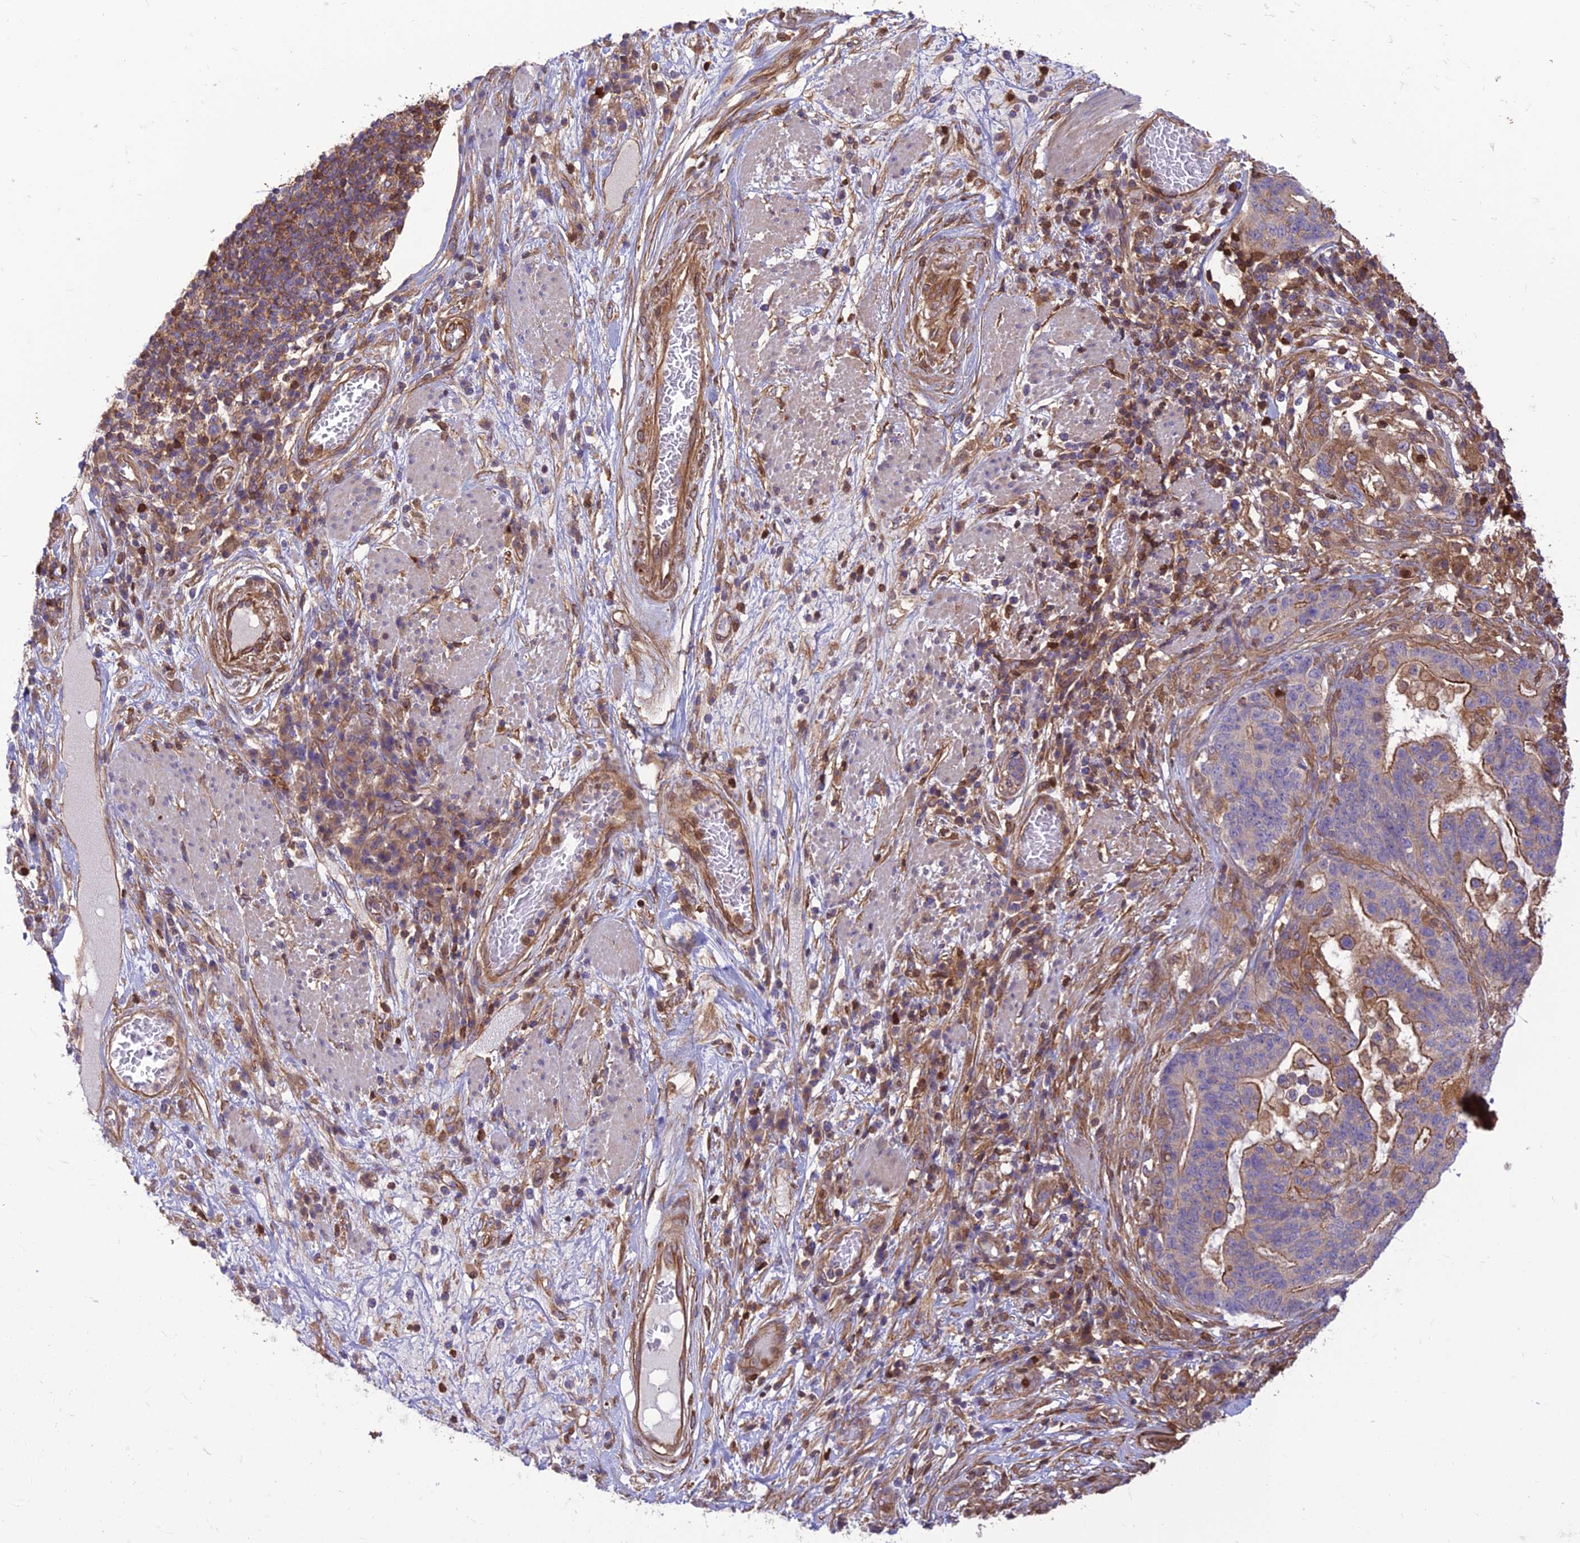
{"staining": {"intensity": "moderate", "quantity": "25%-75%", "location": "cytoplasmic/membranous"}, "tissue": "stomach cancer", "cell_type": "Tumor cells", "image_type": "cancer", "snomed": [{"axis": "morphology", "description": "Normal tissue, NOS"}, {"axis": "morphology", "description": "Adenocarcinoma, NOS"}, {"axis": "topography", "description": "Stomach"}], "caption": "Immunohistochemical staining of stomach cancer (adenocarcinoma) shows moderate cytoplasmic/membranous protein expression in about 25%-75% of tumor cells. Immunohistochemistry stains the protein of interest in brown and the nuclei are stained blue.", "gene": "HPSE2", "patient": {"sex": "female", "age": 64}}